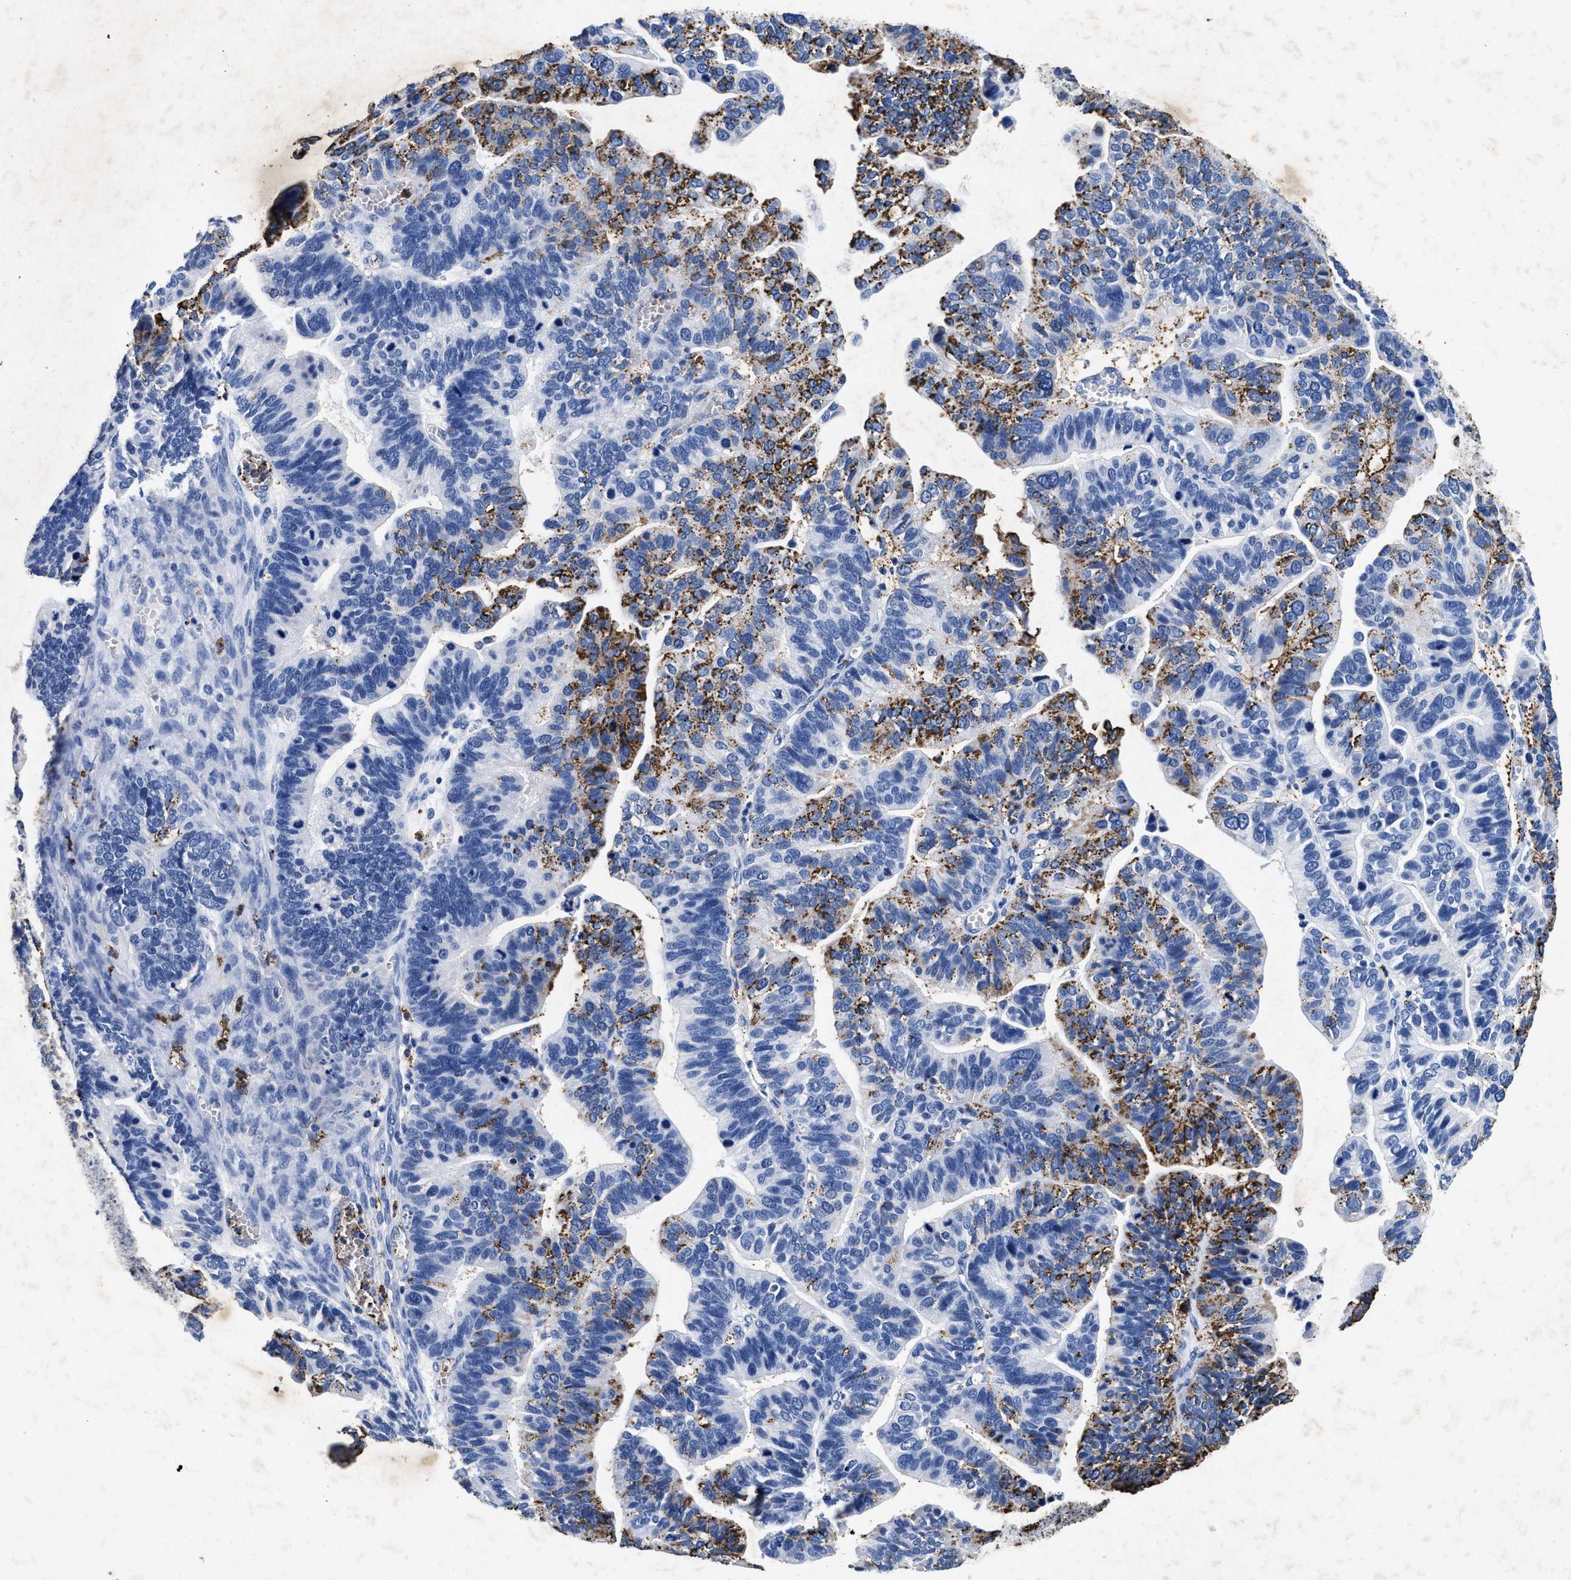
{"staining": {"intensity": "moderate", "quantity": "25%-75%", "location": "cytoplasmic/membranous"}, "tissue": "ovarian cancer", "cell_type": "Tumor cells", "image_type": "cancer", "snomed": [{"axis": "morphology", "description": "Cystadenocarcinoma, serous, NOS"}, {"axis": "topography", "description": "Ovary"}], "caption": "Human serous cystadenocarcinoma (ovarian) stained with a brown dye exhibits moderate cytoplasmic/membranous positive staining in about 25%-75% of tumor cells.", "gene": "LTB4R2", "patient": {"sex": "female", "age": 56}}